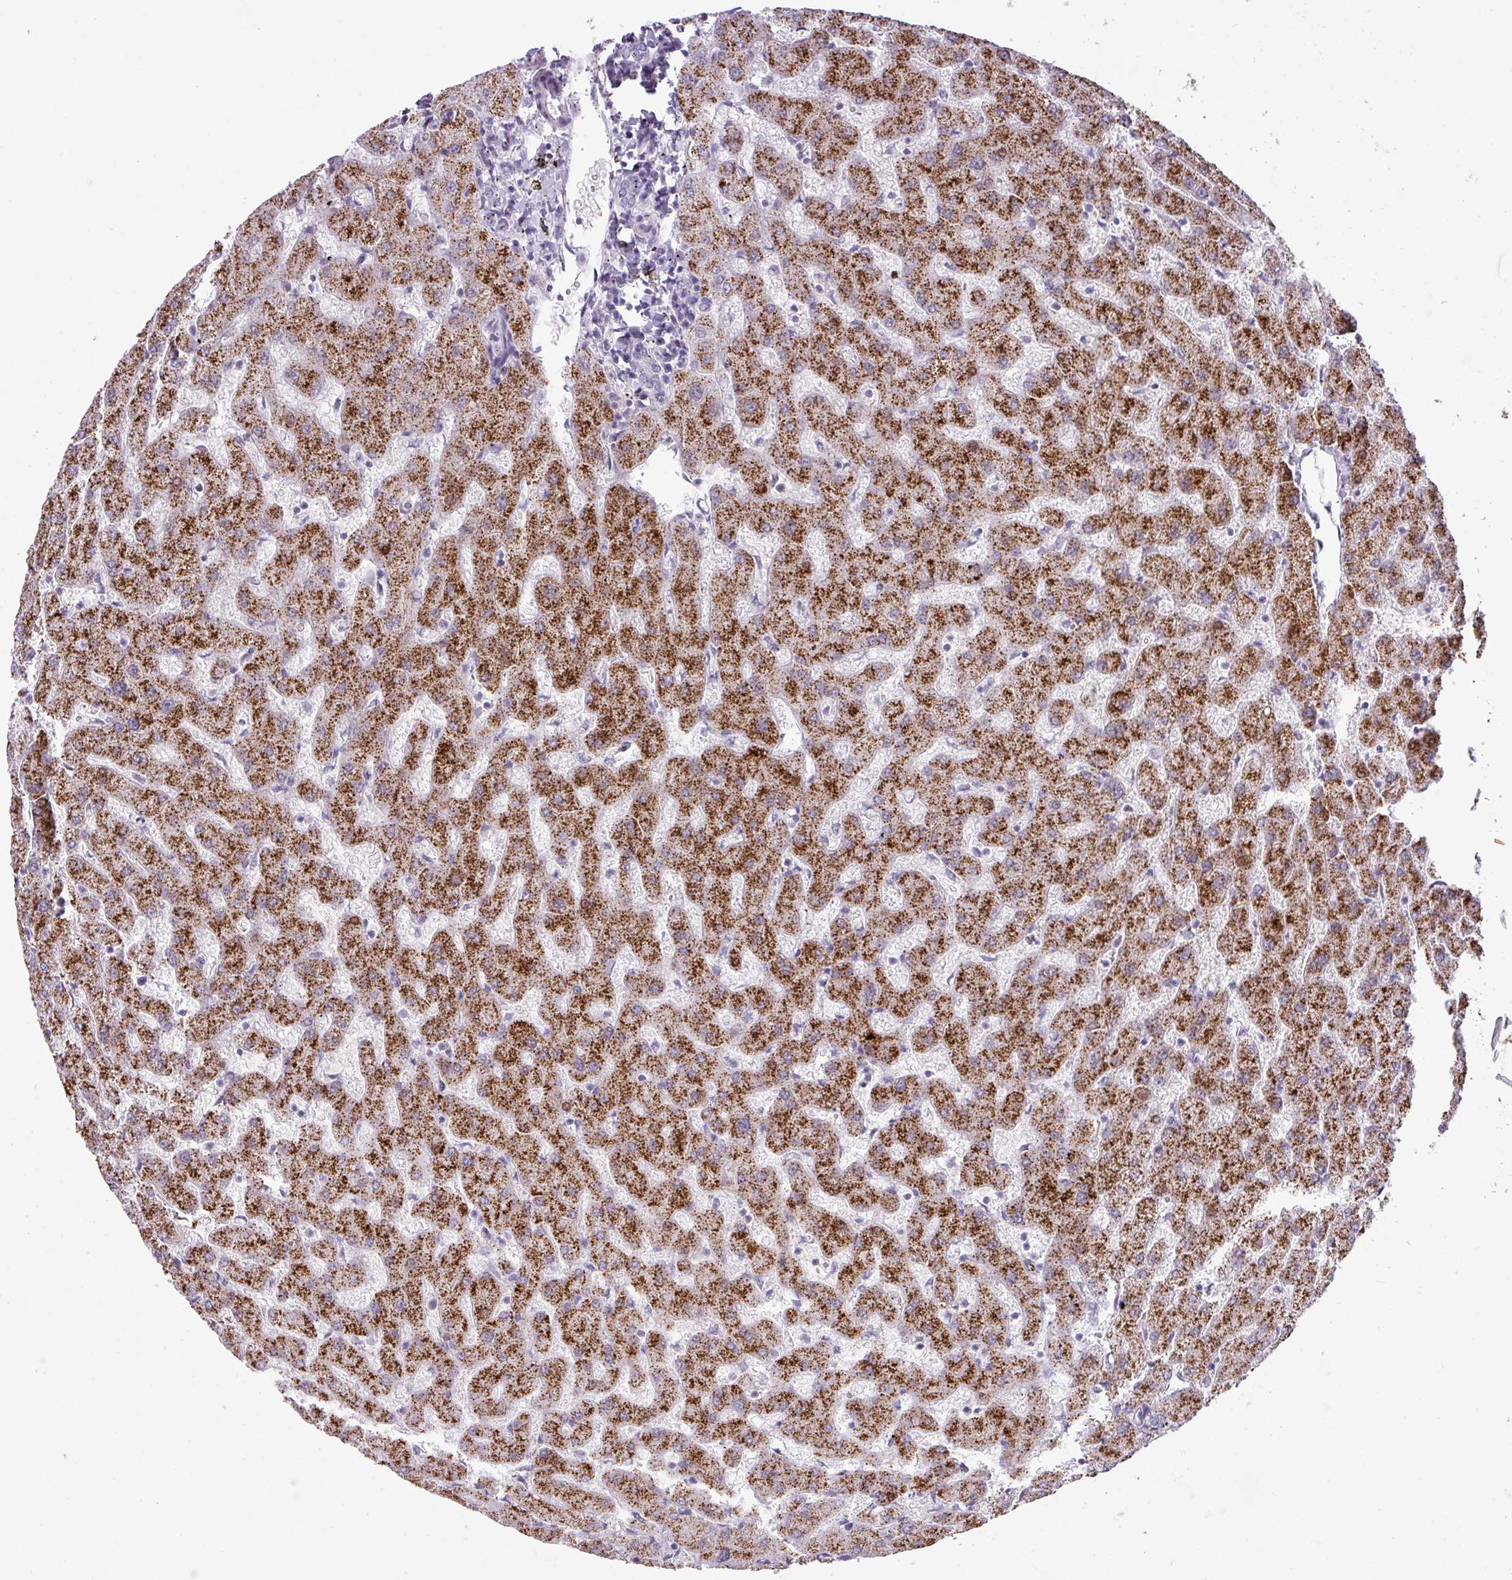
{"staining": {"intensity": "negative", "quantity": "none", "location": "none"}, "tissue": "liver", "cell_type": "Cholangiocytes", "image_type": "normal", "snomed": [{"axis": "morphology", "description": "Normal tissue, NOS"}, {"axis": "topography", "description": "Liver"}], "caption": "IHC micrograph of unremarkable liver: liver stained with DAB (3,3'-diaminobenzidine) shows no significant protein expression in cholangiocytes.", "gene": "ANKRD13B", "patient": {"sex": "female", "age": 63}}